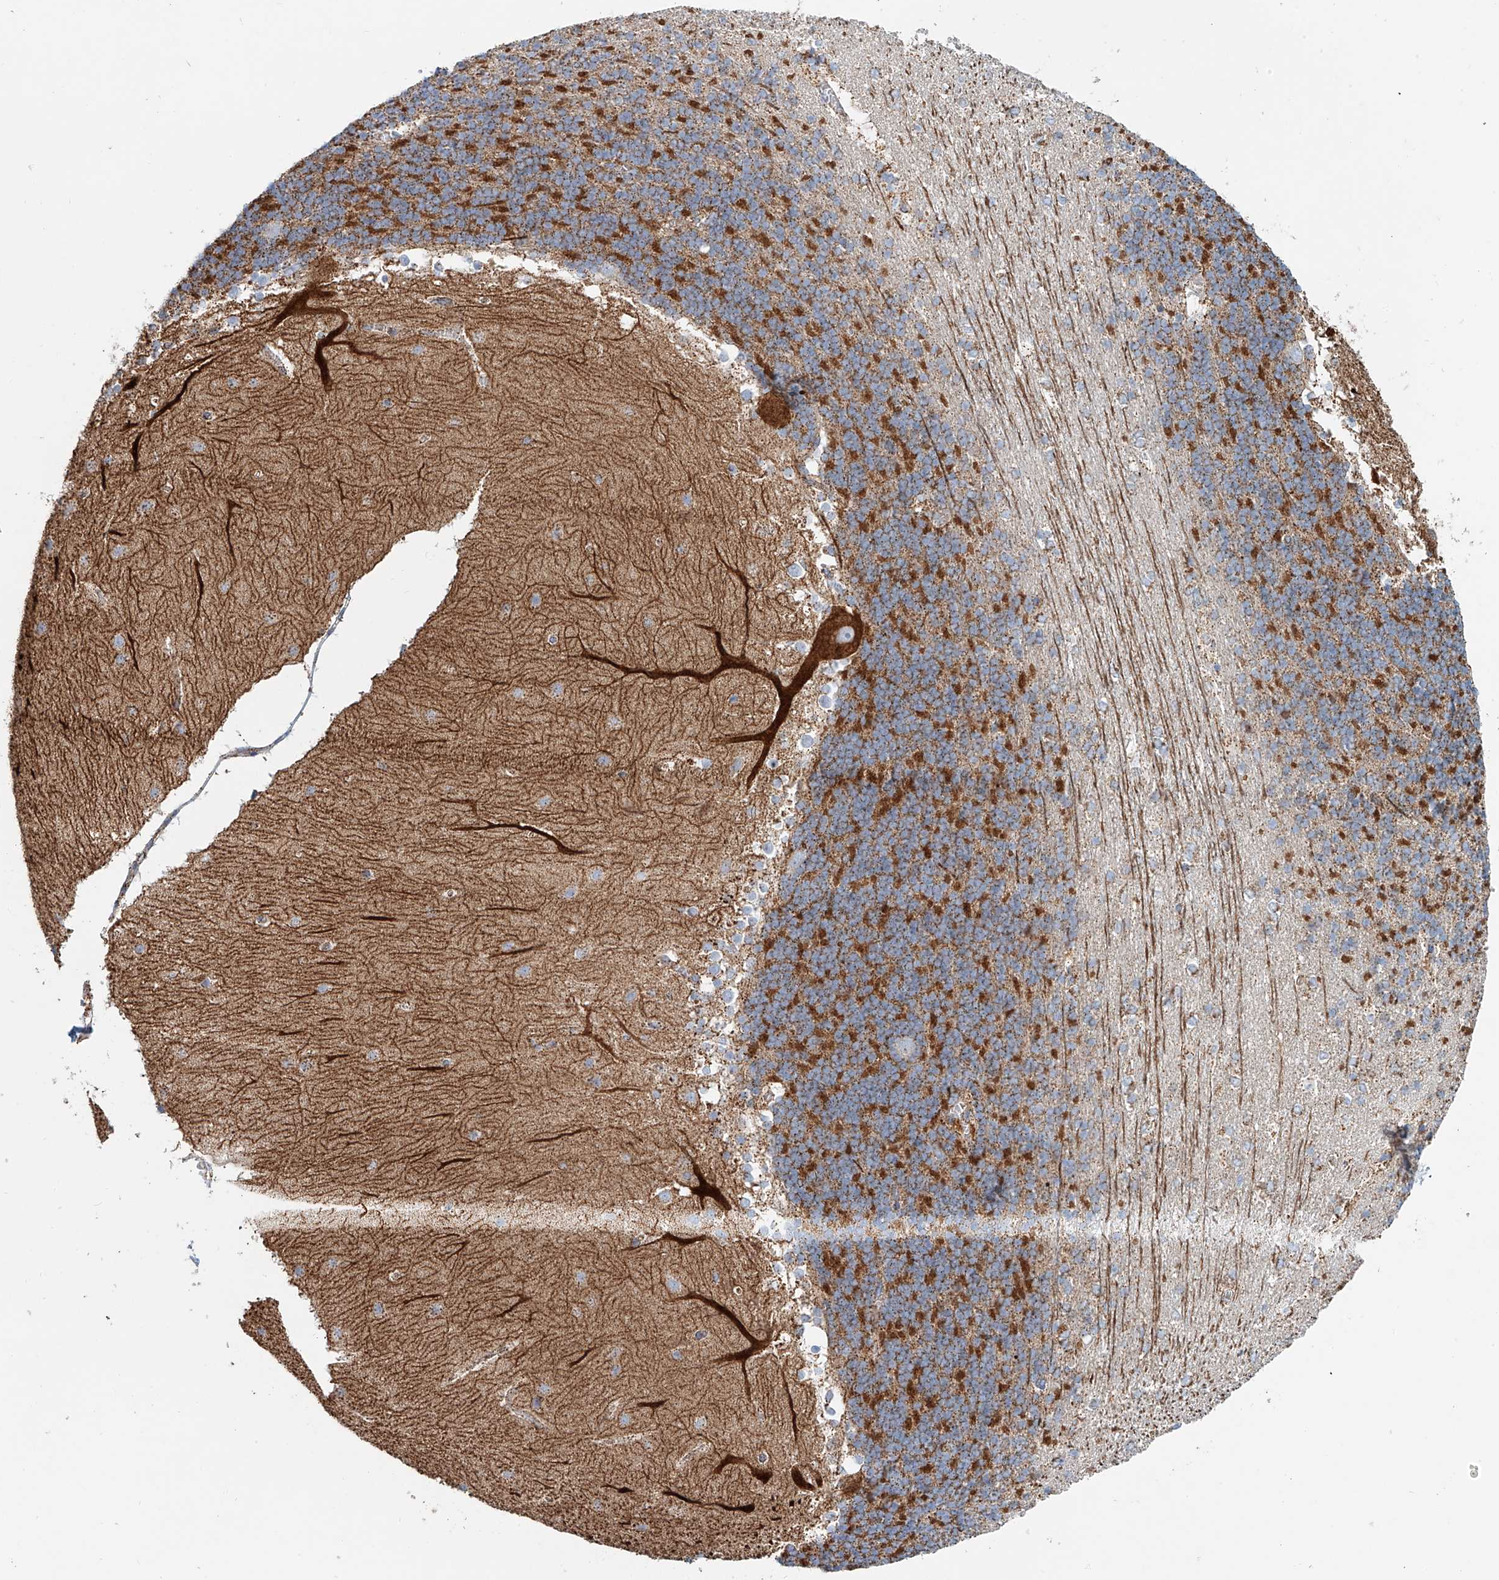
{"staining": {"intensity": "strong", "quantity": "25%-75%", "location": "cytoplasmic/membranous"}, "tissue": "cerebellum", "cell_type": "Cells in granular layer", "image_type": "normal", "snomed": [{"axis": "morphology", "description": "Normal tissue, NOS"}, {"axis": "topography", "description": "Cerebellum"}], "caption": "Immunohistochemical staining of normal cerebellum shows 25%-75% levels of strong cytoplasmic/membranous protein positivity in approximately 25%-75% of cells in granular layer.", "gene": "CARD10", "patient": {"sex": "female", "age": 19}}